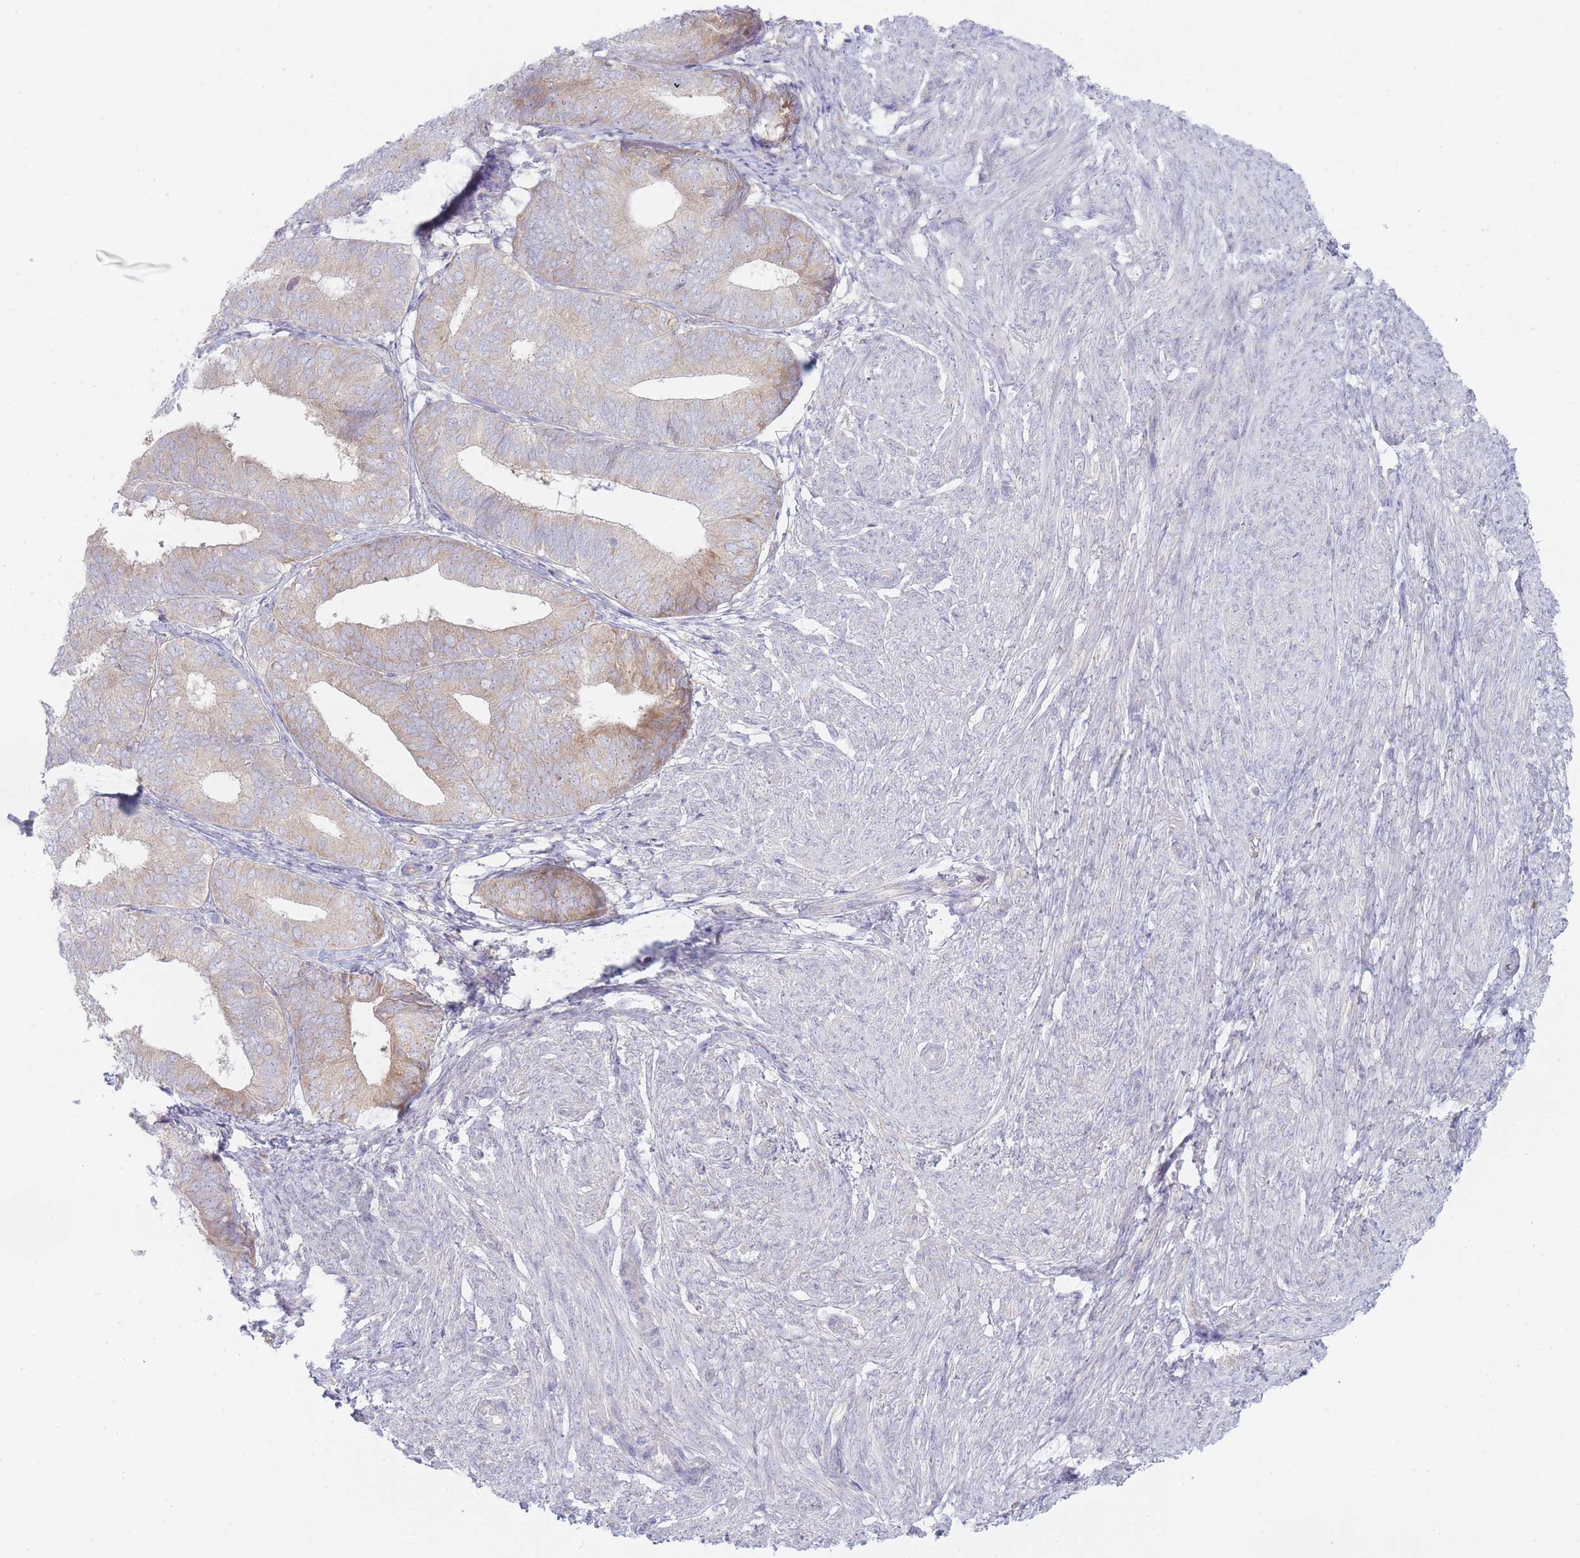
{"staining": {"intensity": "moderate", "quantity": "<25%", "location": "cytoplasmic/membranous"}, "tissue": "endometrial cancer", "cell_type": "Tumor cells", "image_type": "cancer", "snomed": [{"axis": "morphology", "description": "Adenocarcinoma, NOS"}, {"axis": "topography", "description": "Endometrium"}], "caption": "Immunohistochemistry photomicrograph of neoplastic tissue: endometrial cancer (adenocarcinoma) stained using immunohistochemistry (IHC) exhibits low levels of moderate protein expression localized specifically in the cytoplasmic/membranous of tumor cells, appearing as a cytoplasmic/membranous brown color.", "gene": "OR5L2", "patient": {"sex": "female", "age": 87}}